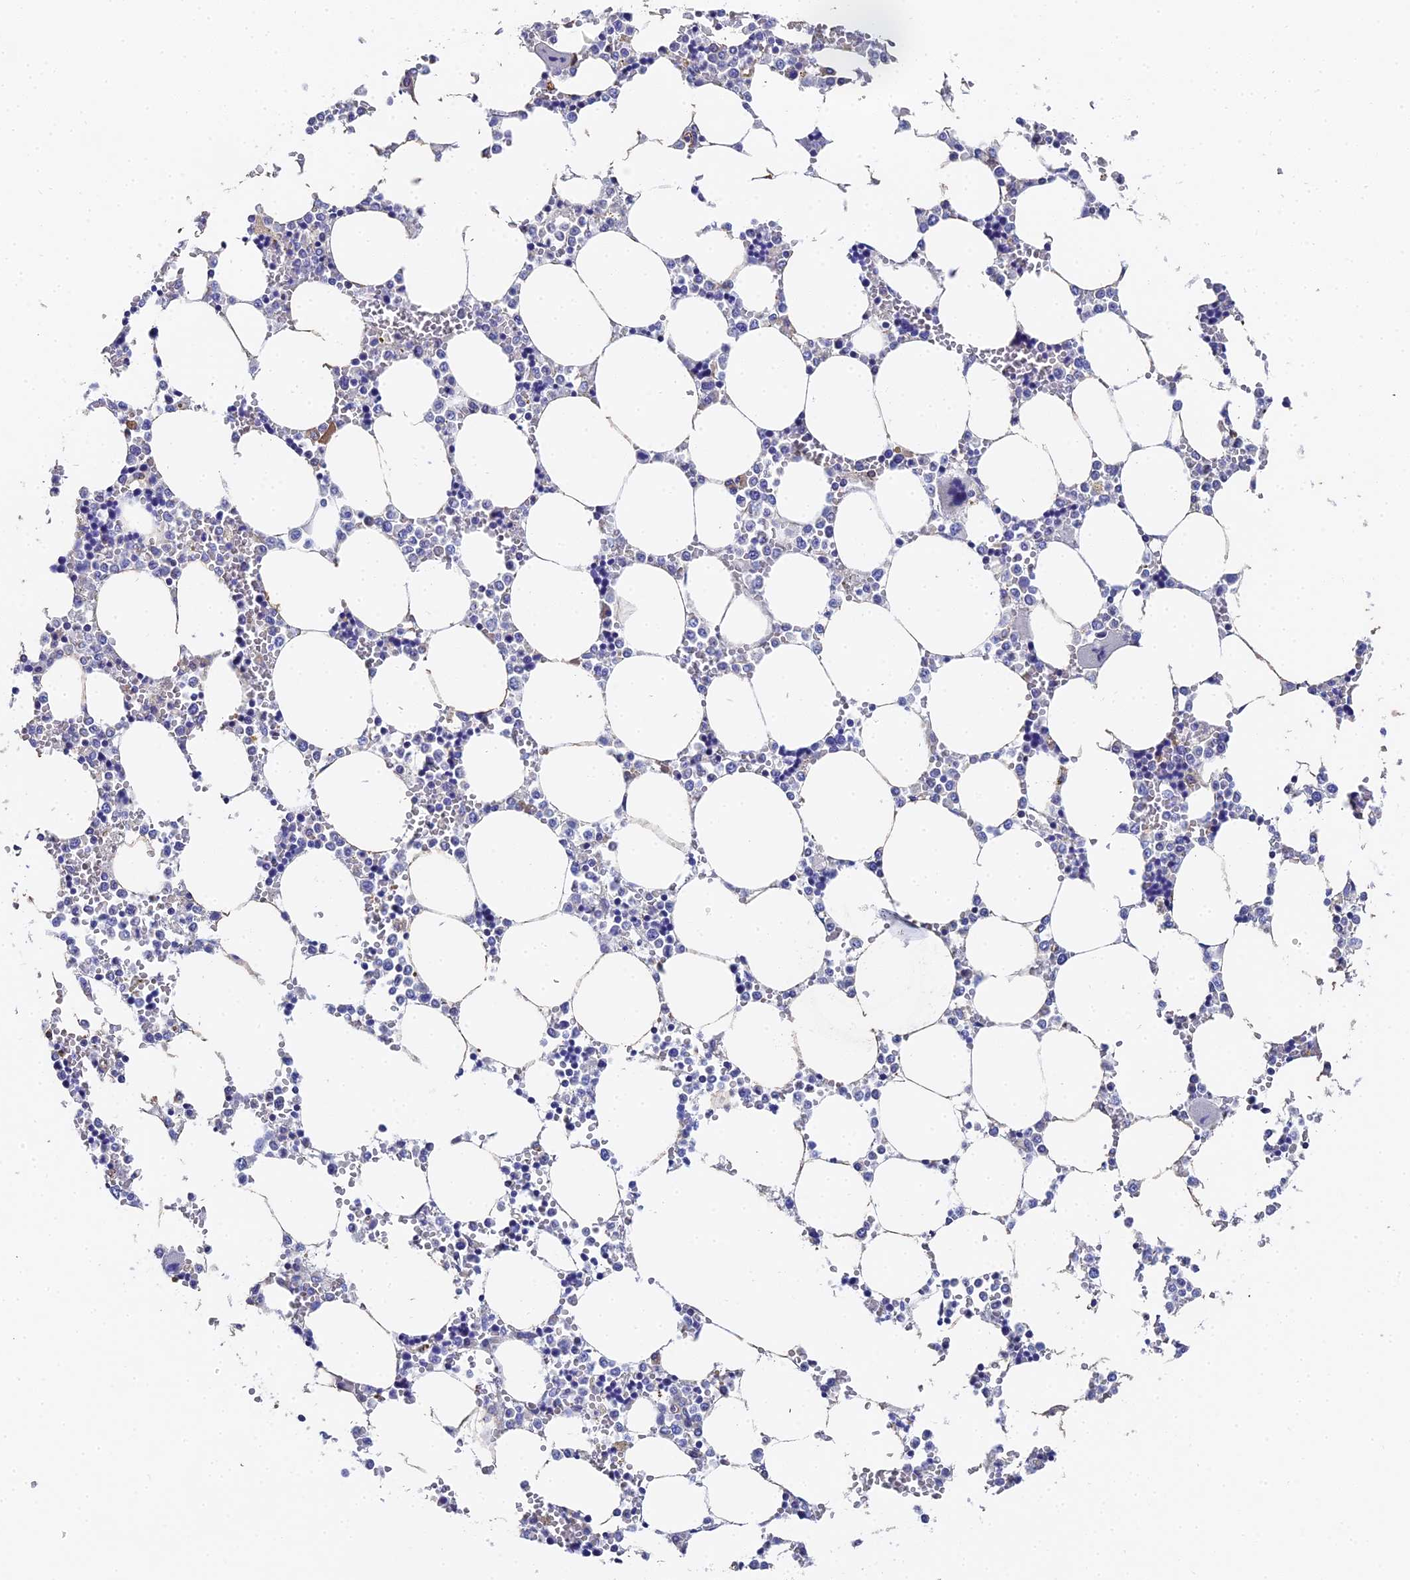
{"staining": {"intensity": "negative", "quantity": "none", "location": "none"}, "tissue": "bone marrow", "cell_type": "Hematopoietic cells", "image_type": "normal", "snomed": [{"axis": "morphology", "description": "Normal tissue, NOS"}, {"axis": "topography", "description": "Bone marrow"}], "caption": "Protein analysis of benign bone marrow shows no significant expression in hematopoietic cells. (DAB (3,3'-diaminobenzidine) immunohistochemistry visualized using brightfield microscopy, high magnification).", "gene": "ENSG00000268674", "patient": {"sex": "male", "age": 64}}